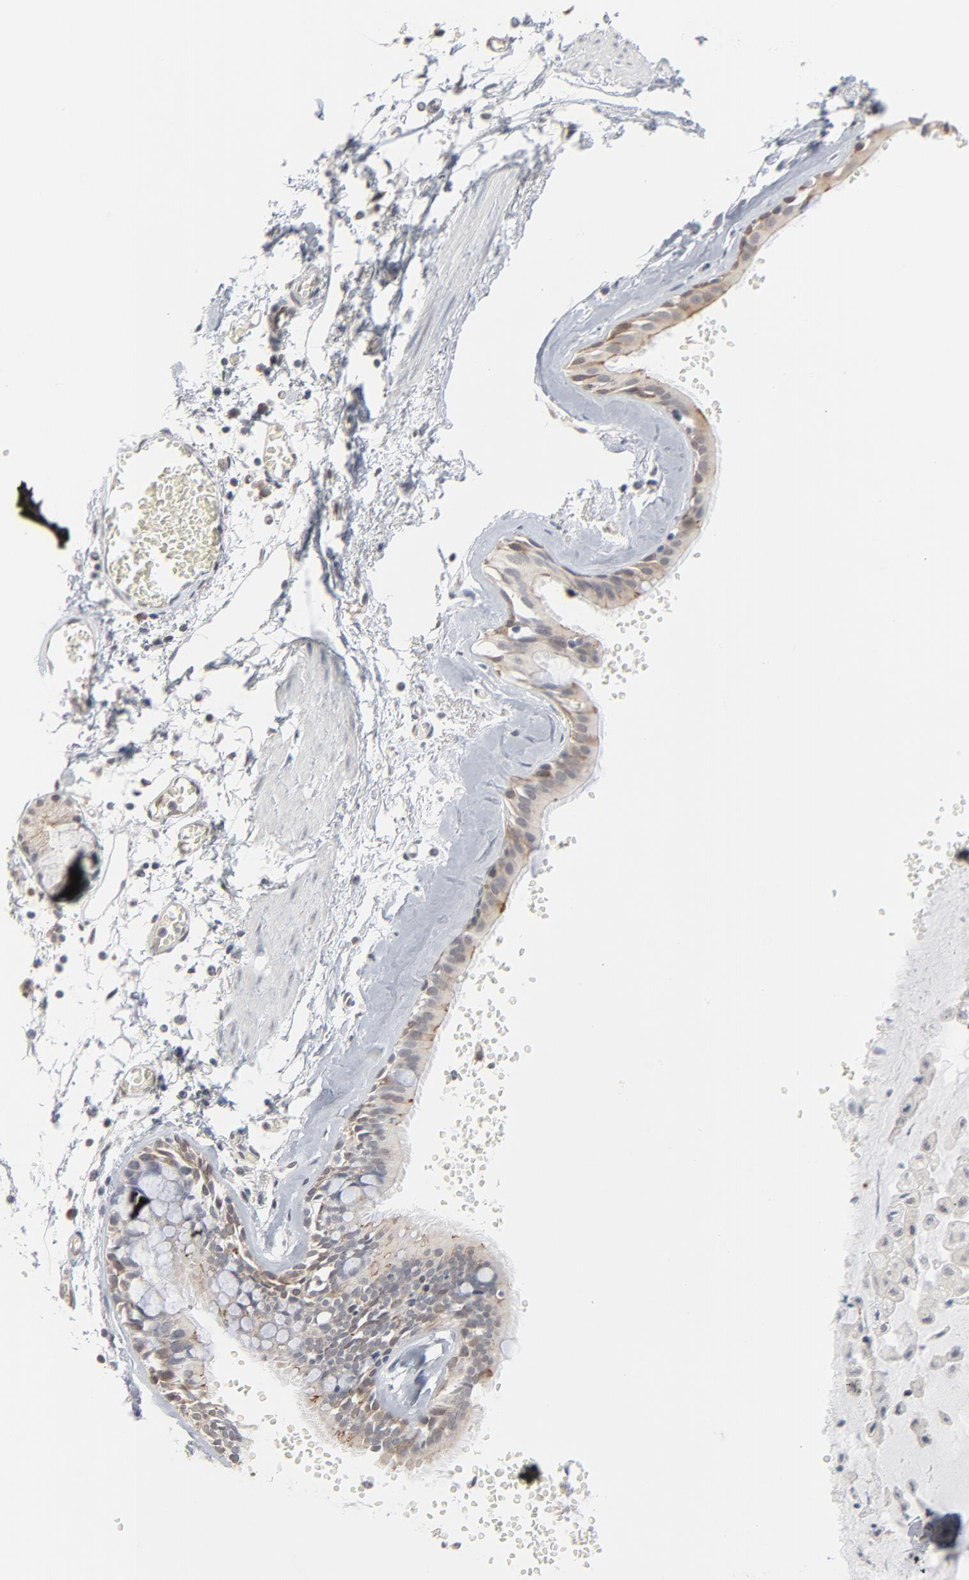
{"staining": {"intensity": "moderate", "quantity": ">75%", "location": "cytoplasmic/membranous"}, "tissue": "bronchus", "cell_type": "Respiratory epithelial cells", "image_type": "normal", "snomed": [{"axis": "morphology", "description": "Normal tissue, NOS"}, {"axis": "topography", "description": "Bronchus"}, {"axis": "topography", "description": "Lung"}], "caption": "The photomicrograph exhibits immunohistochemical staining of unremarkable bronchus. There is moderate cytoplasmic/membranous staining is appreciated in about >75% of respiratory epithelial cells.", "gene": "ITPR3", "patient": {"sex": "female", "age": 56}}